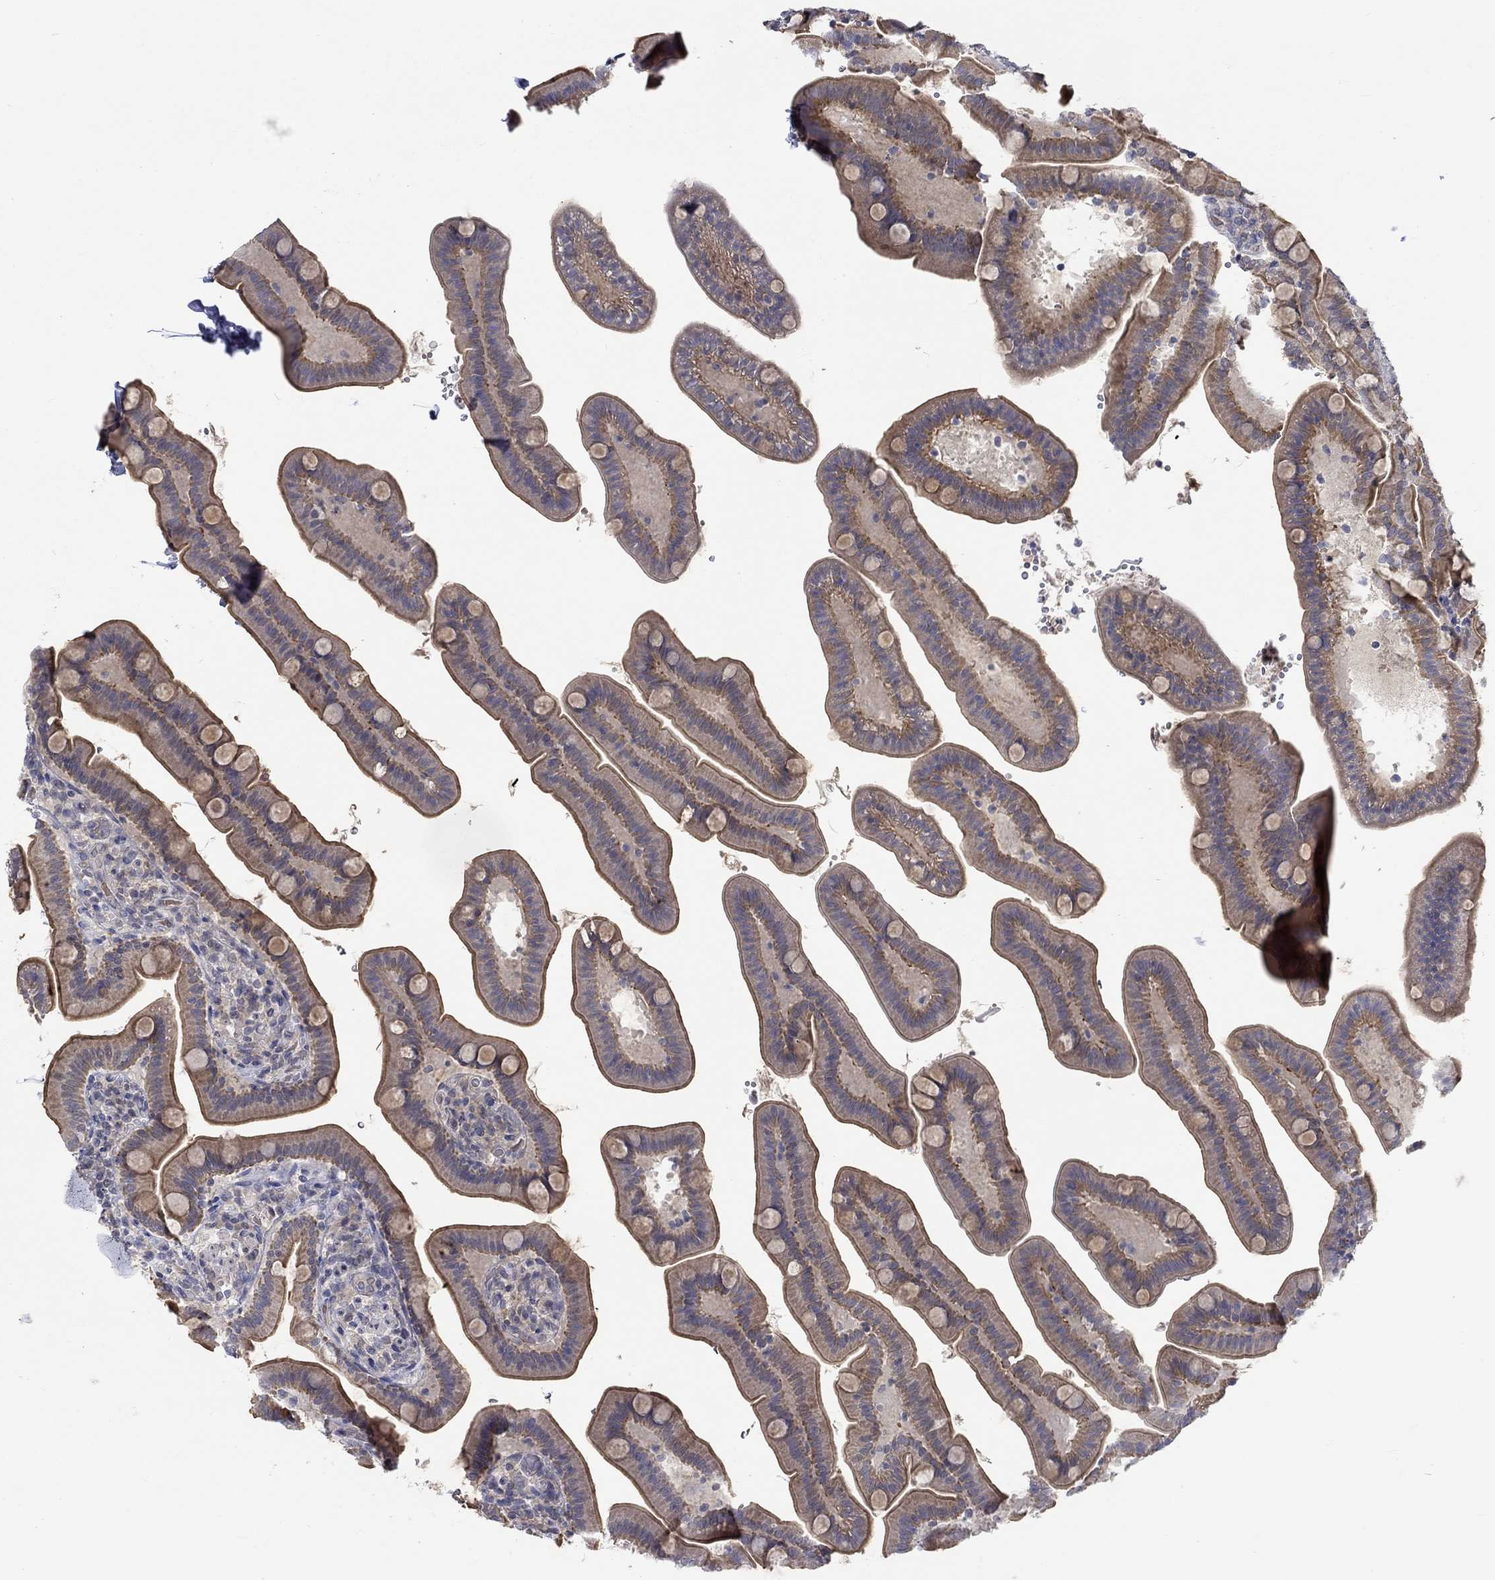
{"staining": {"intensity": "moderate", "quantity": ">75%", "location": "cytoplasmic/membranous"}, "tissue": "small intestine", "cell_type": "Glandular cells", "image_type": "normal", "snomed": [{"axis": "morphology", "description": "Normal tissue, NOS"}, {"axis": "topography", "description": "Small intestine"}], "caption": "The histopathology image exhibits staining of benign small intestine, revealing moderate cytoplasmic/membranous protein staining (brown color) within glandular cells. Immunohistochemistry (ihc) stains the protein of interest in brown and the nuclei are stained blue.", "gene": "WASF1", "patient": {"sex": "male", "age": 66}}